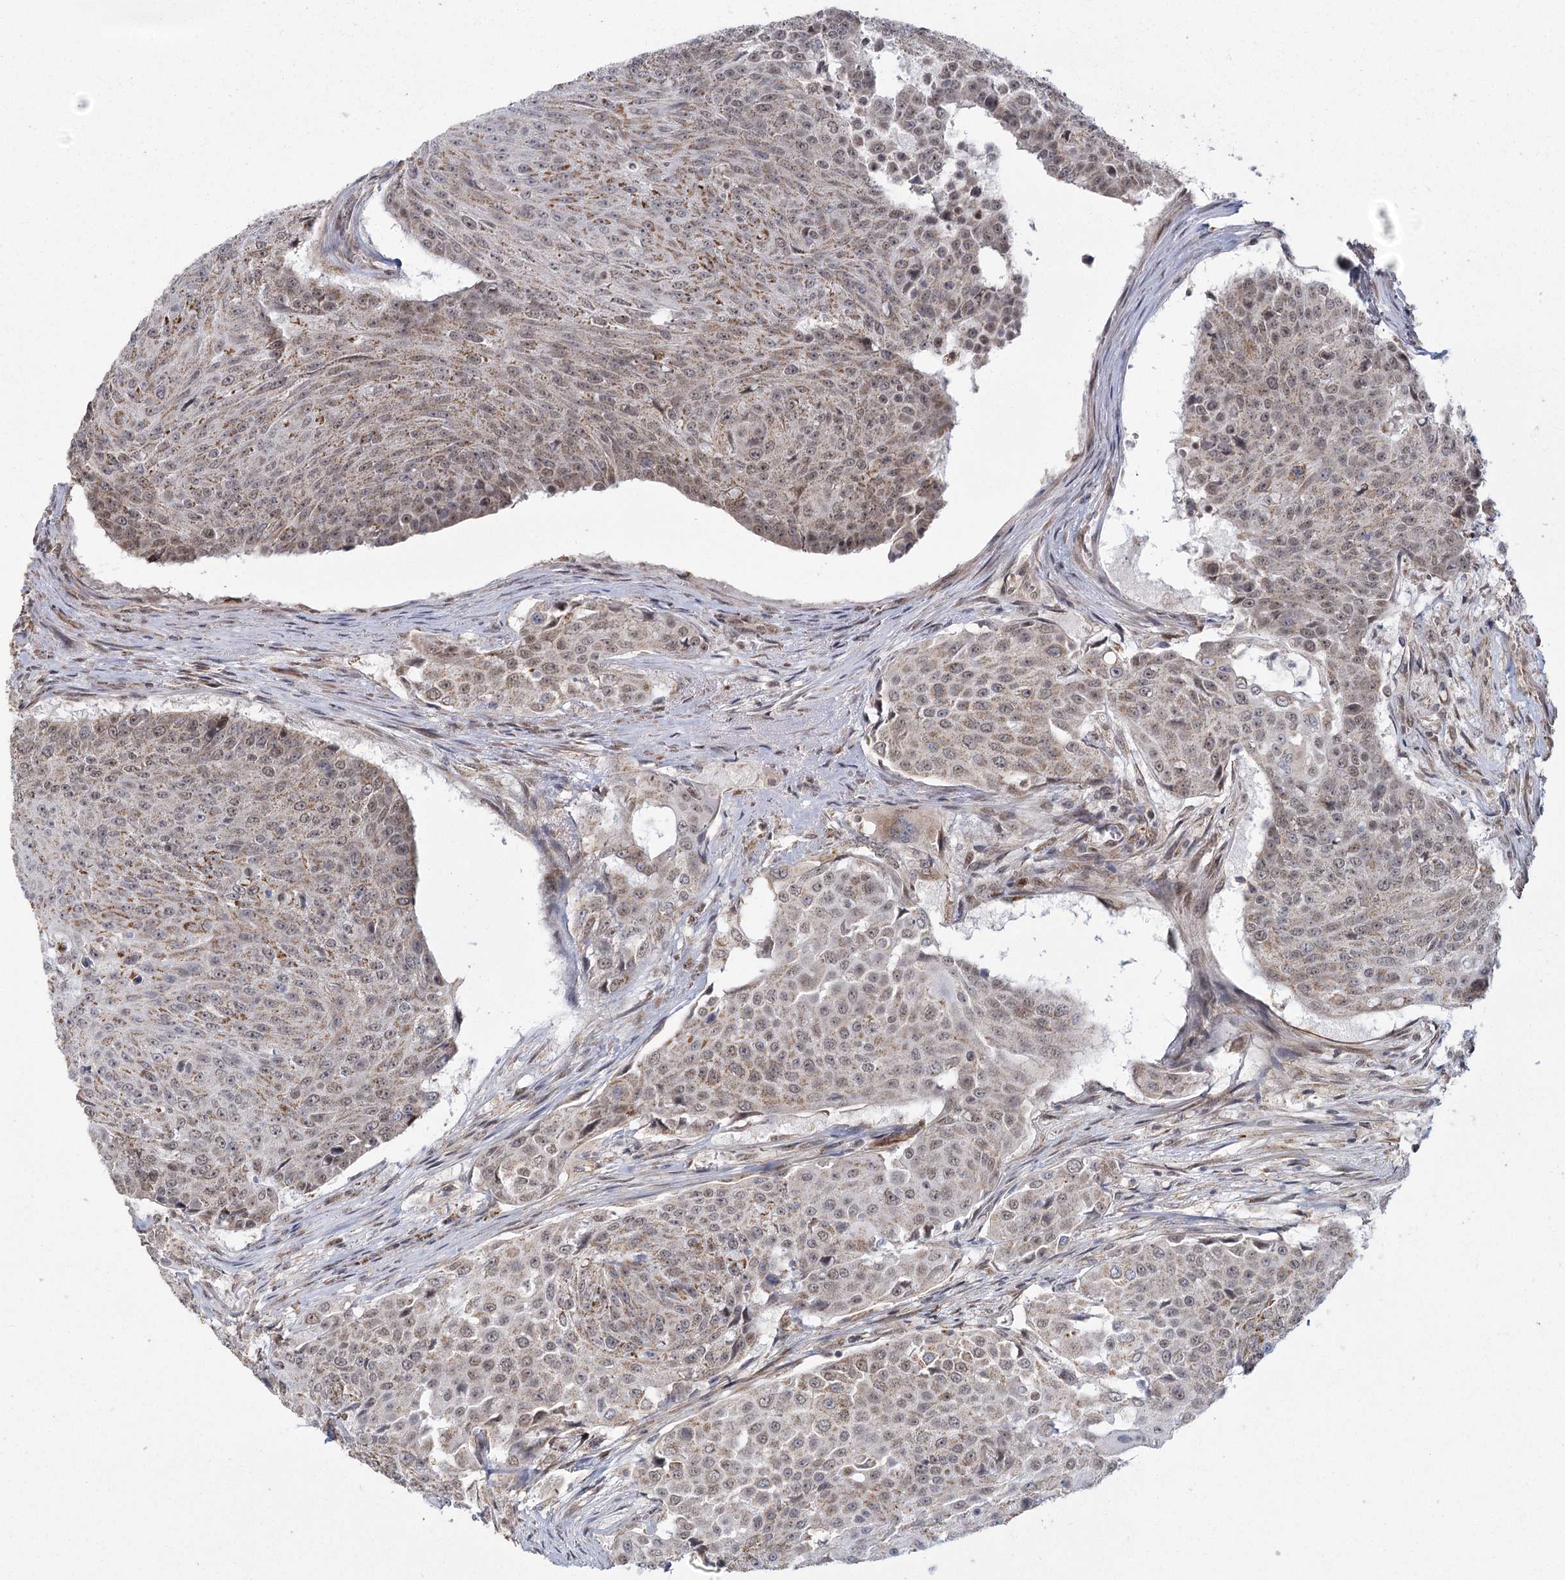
{"staining": {"intensity": "weak", "quantity": "25%-75%", "location": "cytoplasmic/membranous"}, "tissue": "urothelial cancer", "cell_type": "Tumor cells", "image_type": "cancer", "snomed": [{"axis": "morphology", "description": "Urothelial carcinoma, High grade"}, {"axis": "topography", "description": "Urinary bladder"}], "caption": "DAB (3,3'-diaminobenzidine) immunohistochemical staining of human urothelial carcinoma (high-grade) displays weak cytoplasmic/membranous protein expression in about 25%-75% of tumor cells. The staining is performed using DAB brown chromogen to label protein expression. The nuclei are counter-stained blue using hematoxylin.", "gene": "ZCCHC24", "patient": {"sex": "female", "age": 63}}